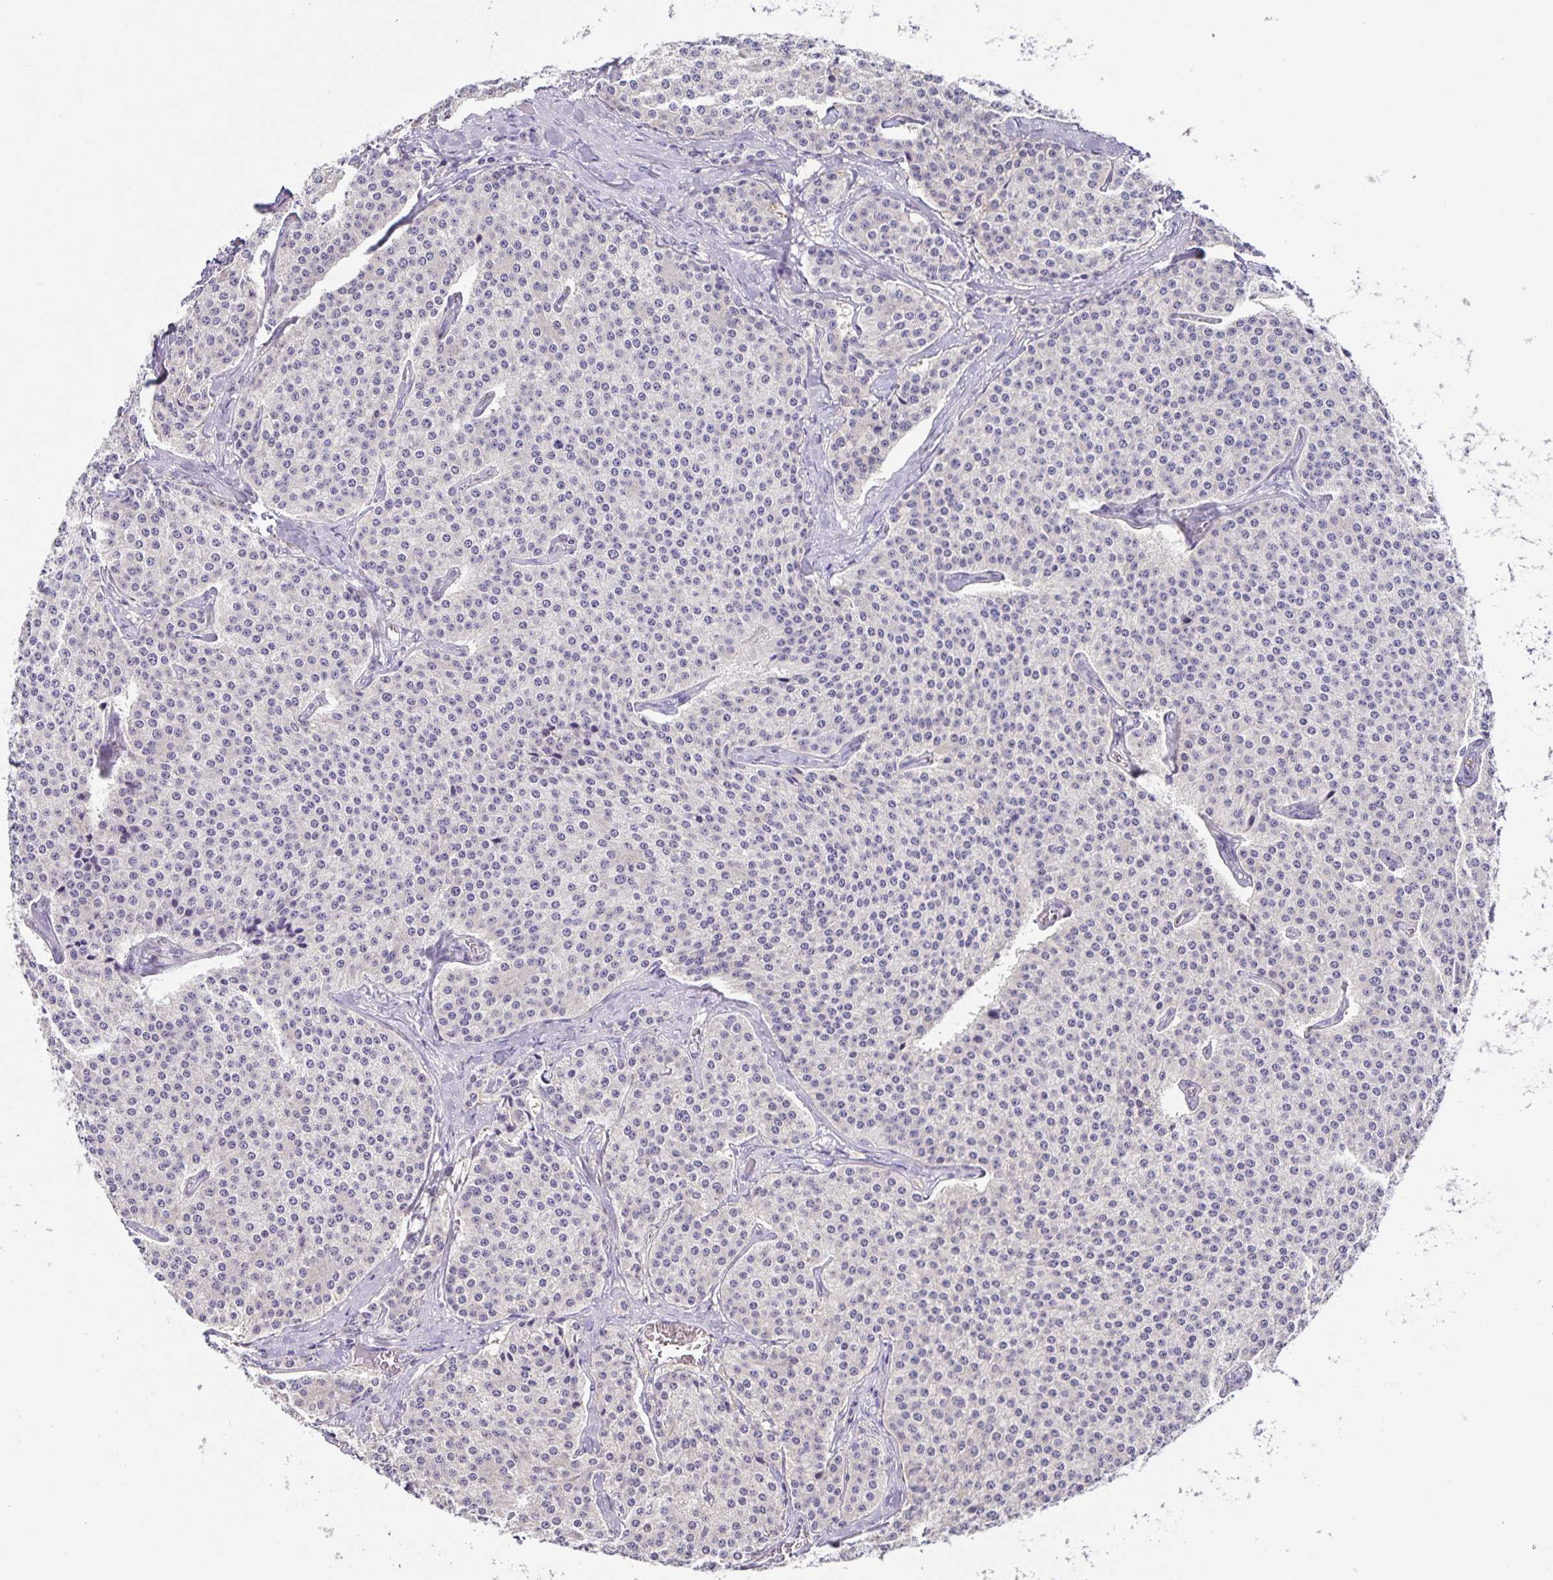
{"staining": {"intensity": "negative", "quantity": "none", "location": "none"}, "tissue": "carcinoid", "cell_type": "Tumor cells", "image_type": "cancer", "snomed": [{"axis": "morphology", "description": "Carcinoid, malignant, NOS"}, {"axis": "topography", "description": "Small intestine"}], "caption": "Micrograph shows no significant protein expression in tumor cells of carcinoid.", "gene": "PRR36", "patient": {"sex": "female", "age": 64}}